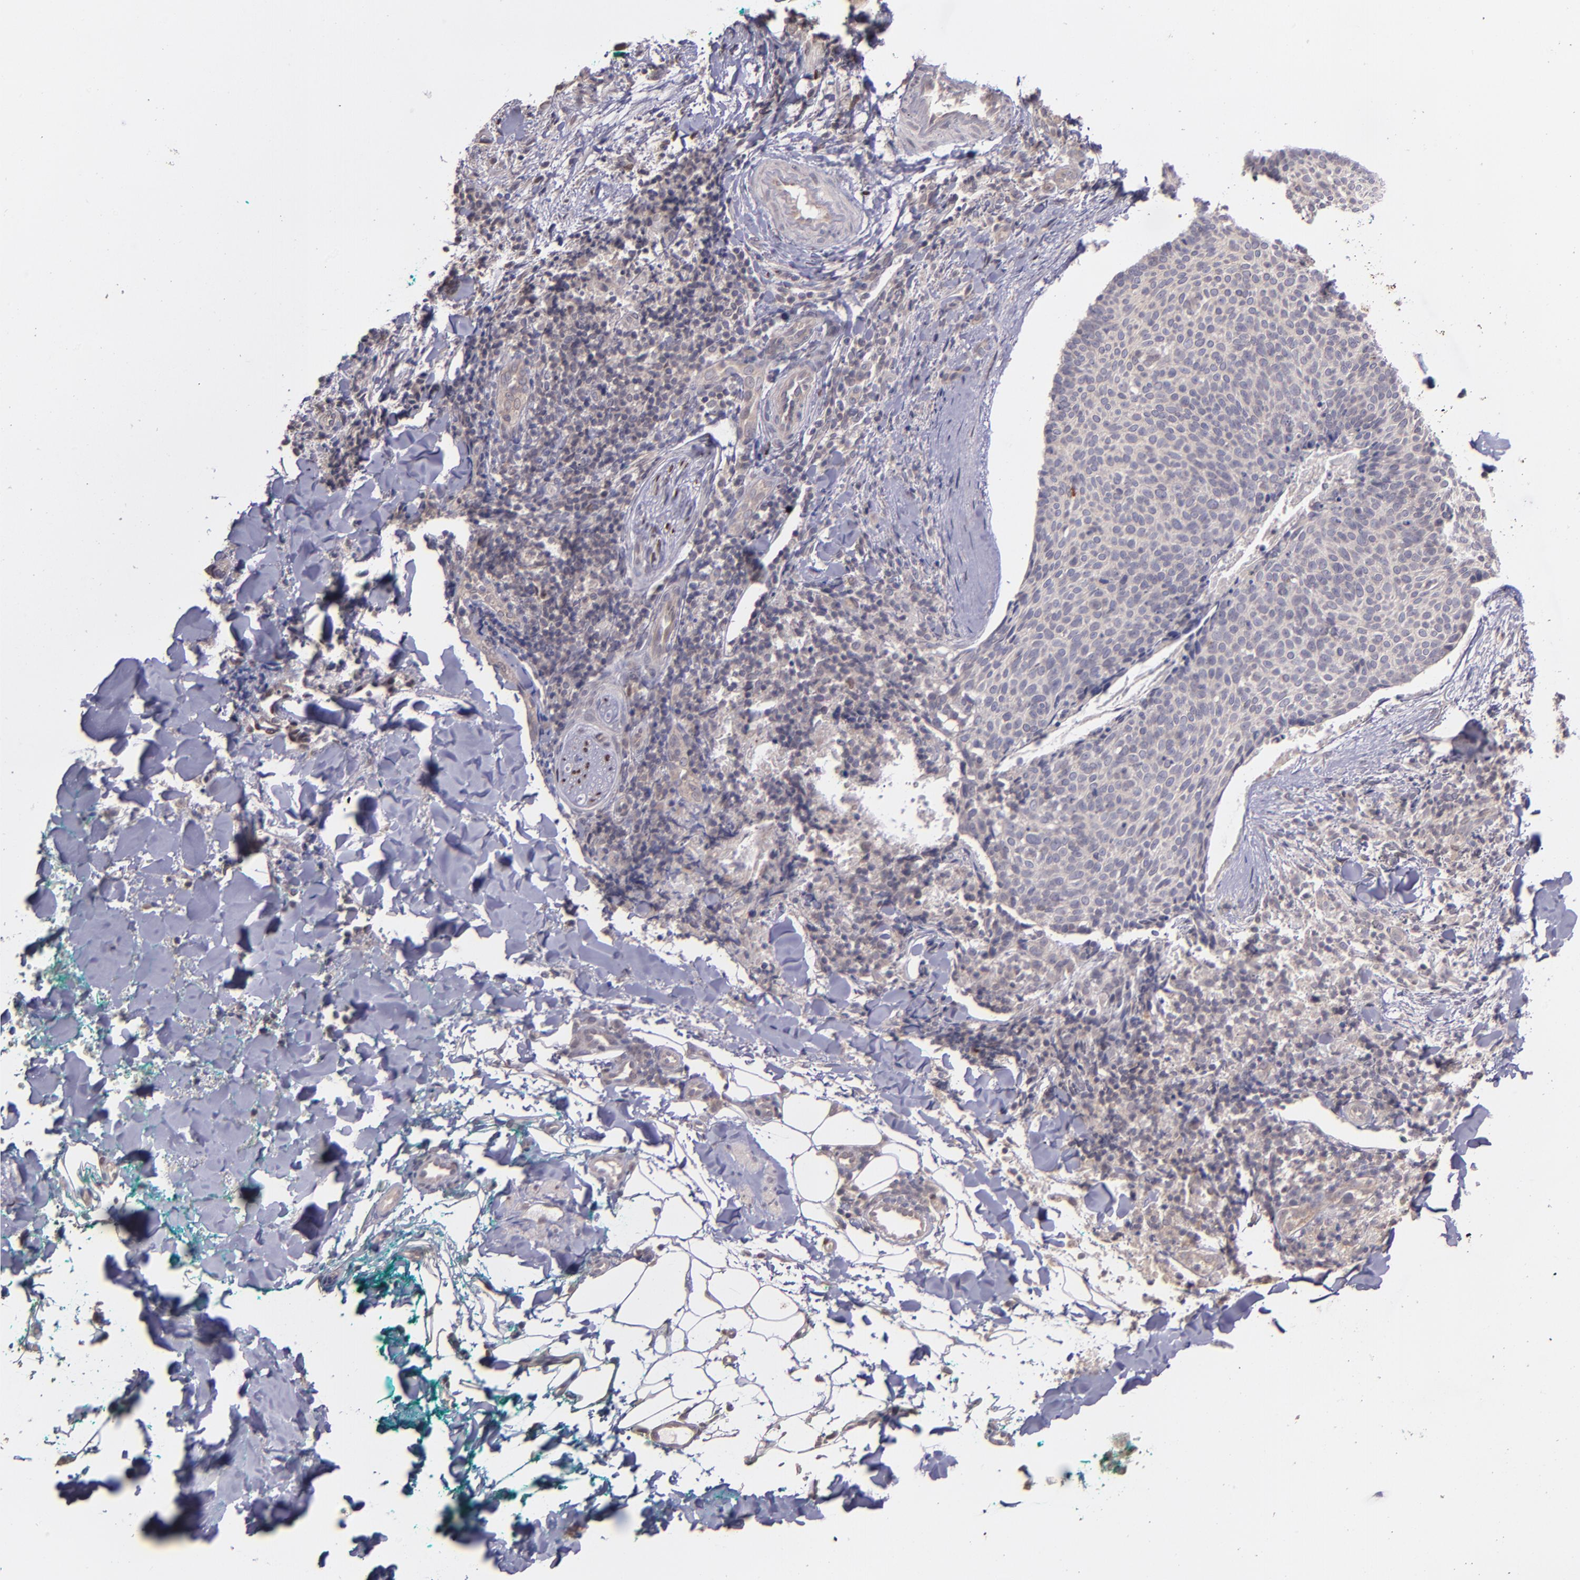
{"staining": {"intensity": "negative", "quantity": "none", "location": "none"}, "tissue": "skin cancer", "cell_type": "Tumor cells", "image_type": "cancer", "snomed": [{"axis": "morphology", "description": "Normal tissue, NOS"}, {"axis": "morphology", "description": "Basal cell carcinoma"}, {"axis": "topography", "description": "Skin"}], "caption": "Immunohistochemical staining of skin cancer exhibits no significant positivity in tumor cells.", "gene": "NUP62CL", "patient": {"sex": "female", "age": 57}}